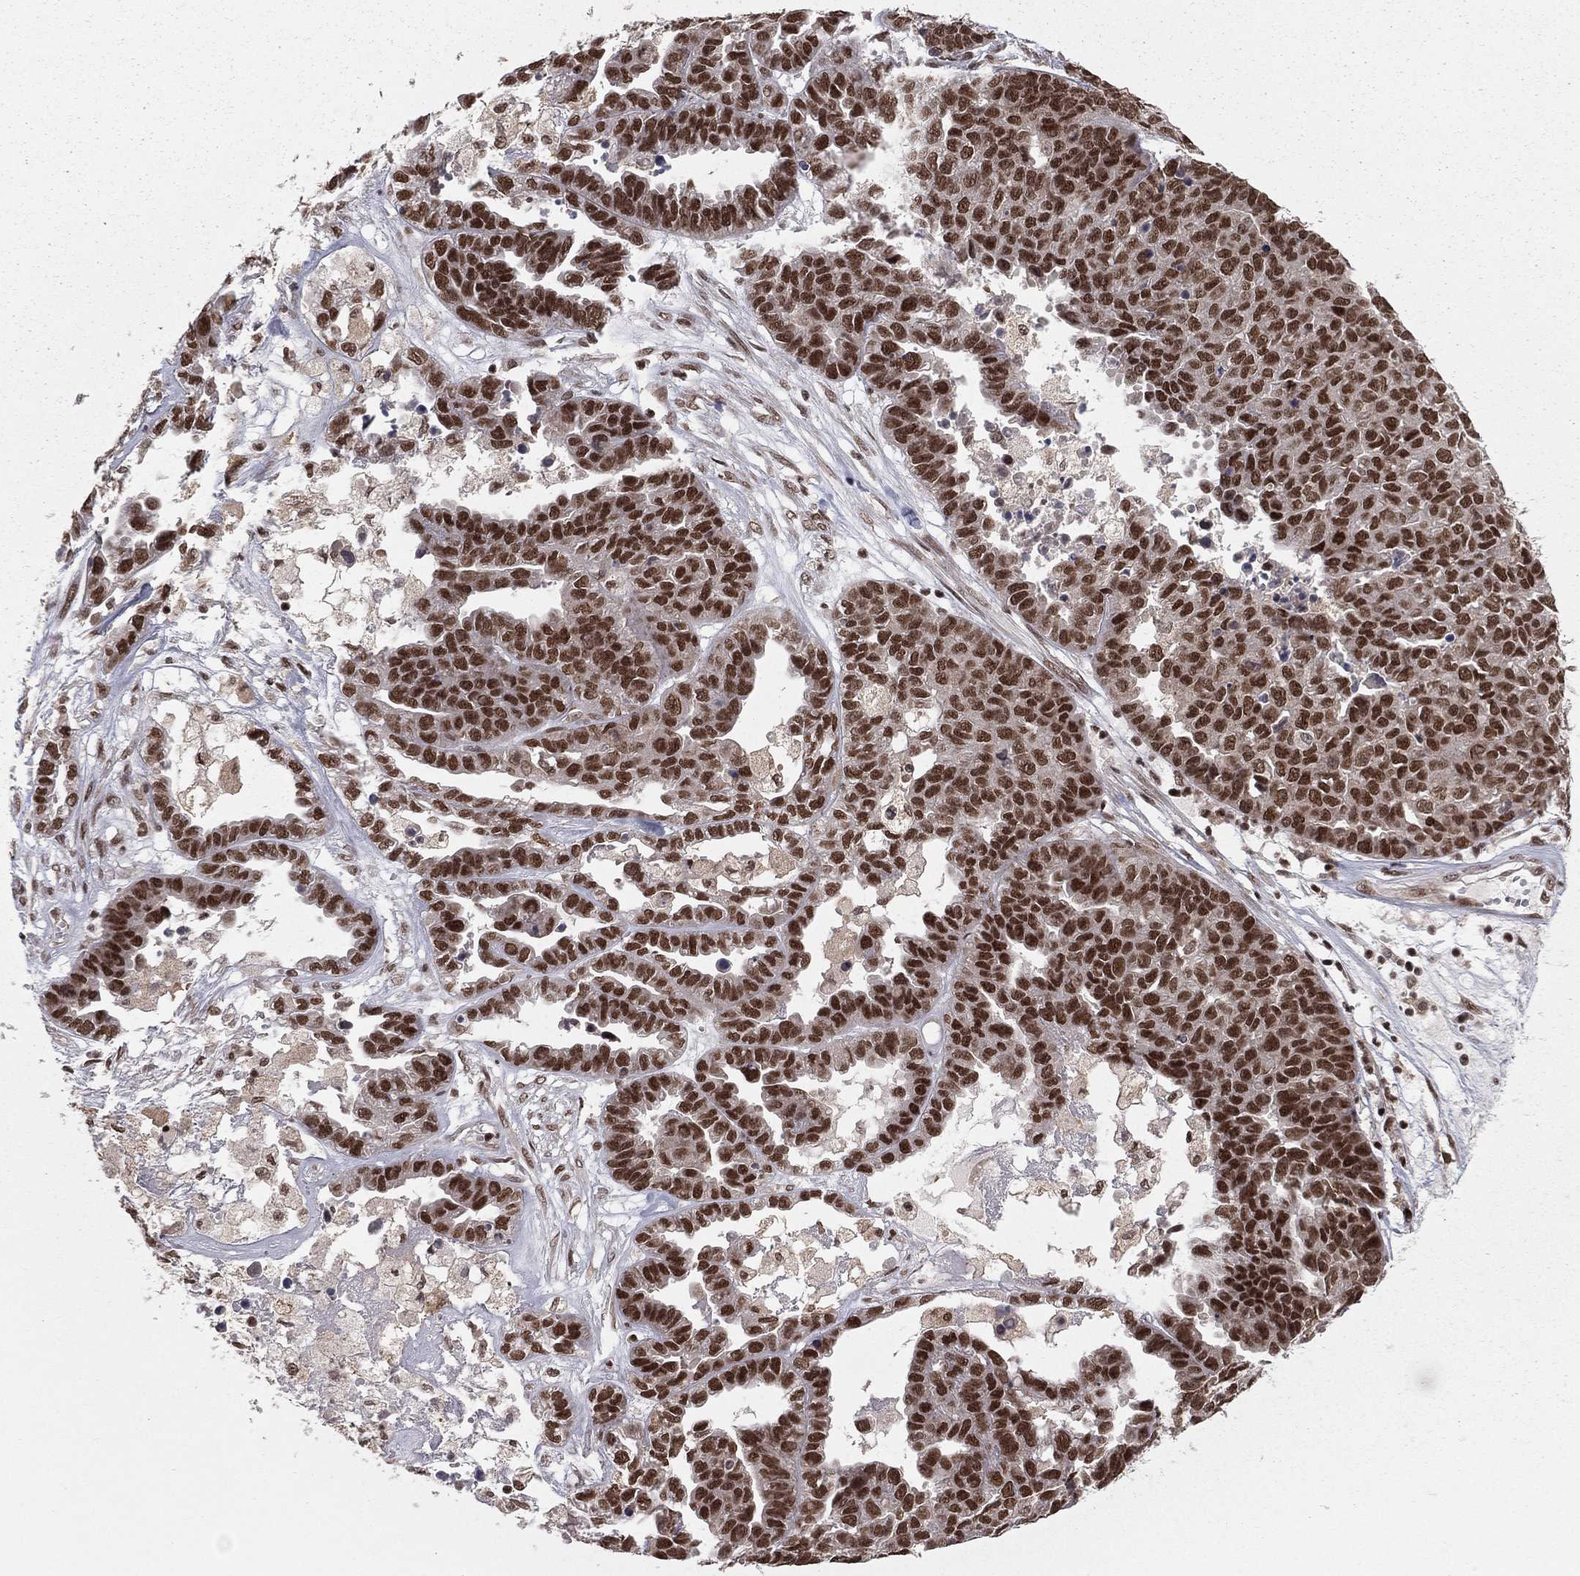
{"staining": {"intensity": "strong", "quantity": ">75%", "location": "nuclear"}, "tissue": "ovarian cancer", "cell_type": "Tumor cells", "image_type": "cancer", "snomed": [{"axis": "morphology", "description": "Cystadenocarcinoma, serous, NOS"}, {"axis": "topography", "description": "Ovary"}], "caption": "Ovarian cancer was stained to show a protein in brown. There is high levels of strong nuclear staining in about >75% of tumor cells. (DAB (3,3'-diaminobenzidine) IHC with brightfield microscopy, high magnification).", "gene": "NFYB", "patient": {"sex": "female", "age": 87}}